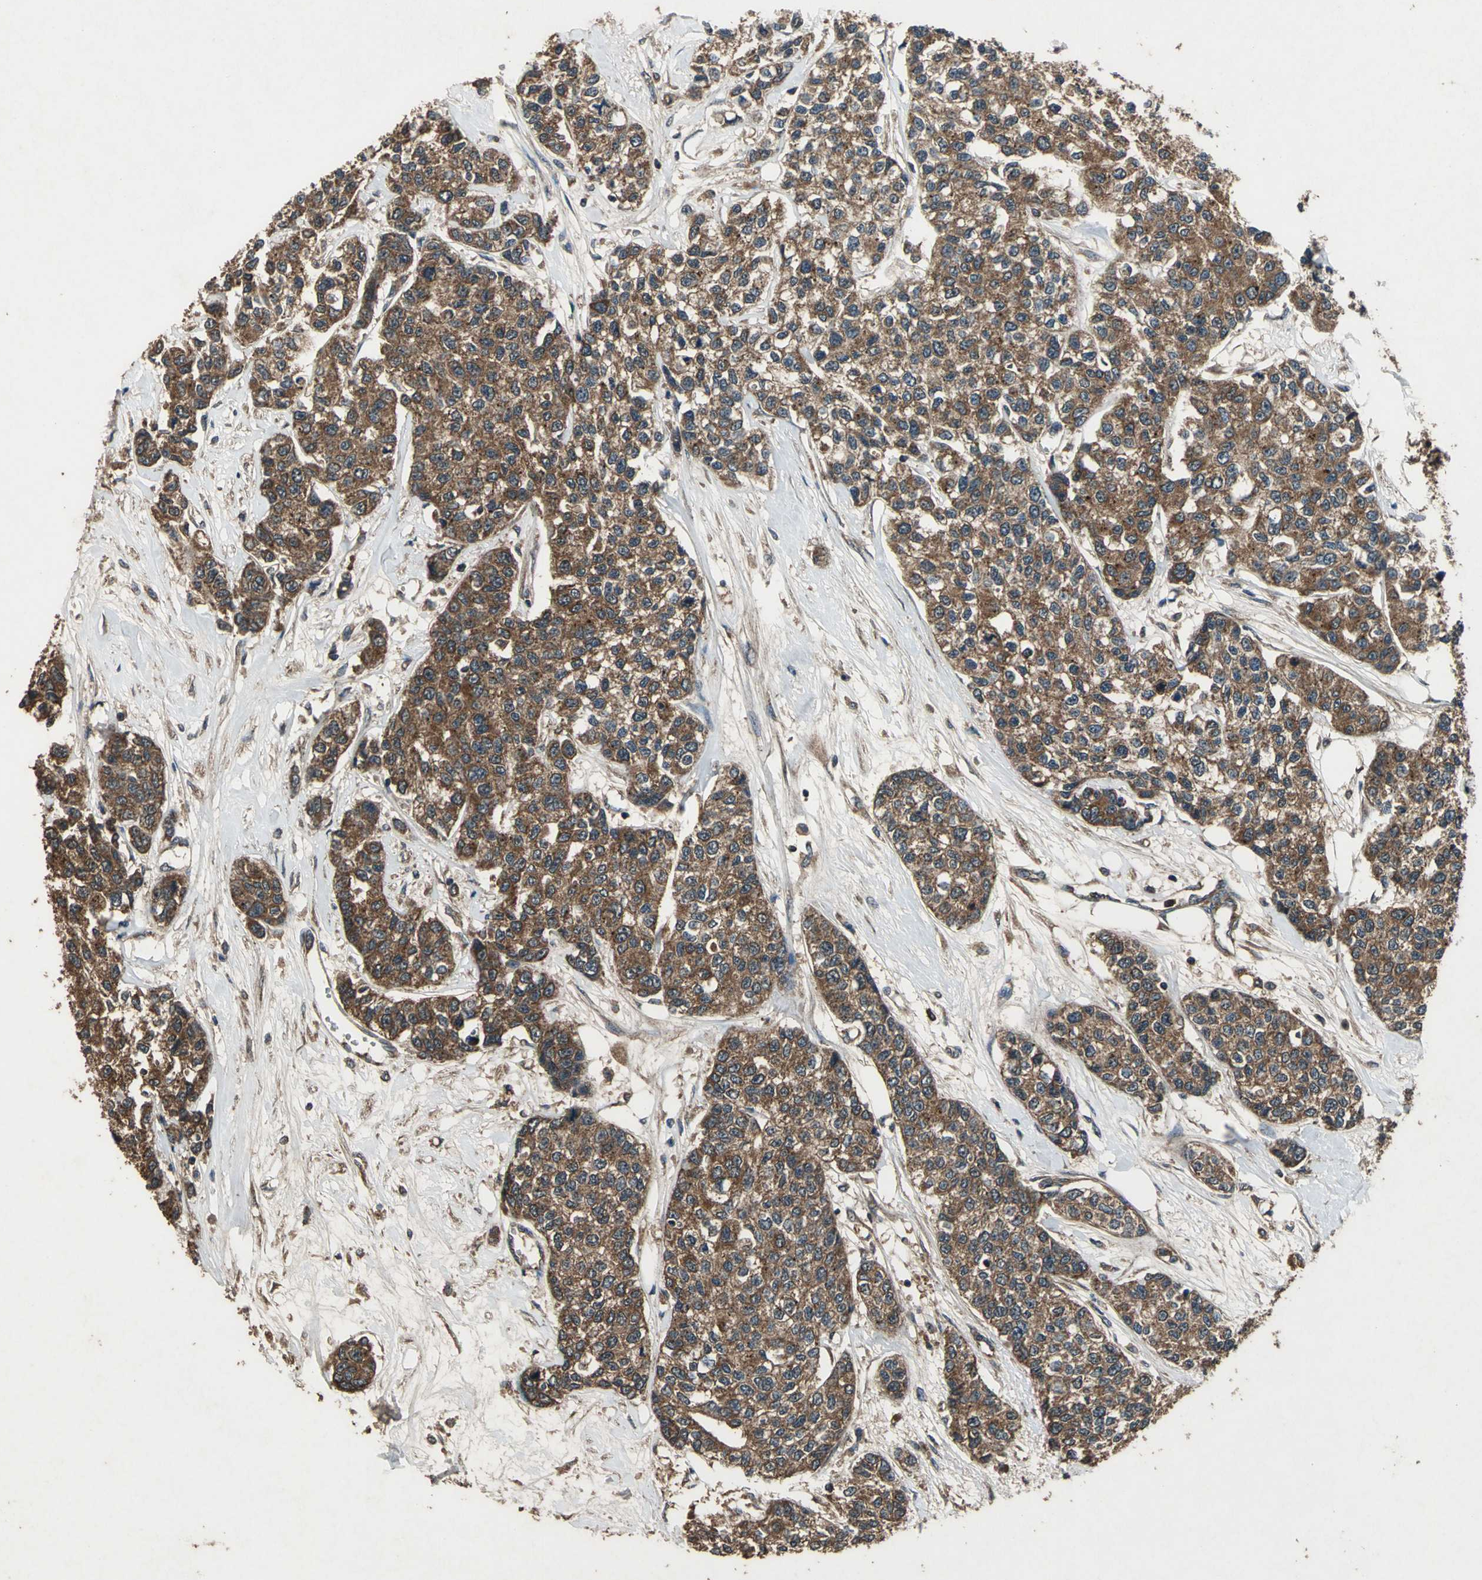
{"staining": {"intensity": "strong", "quantity": ">75%", "location": "cytoplasmic/membranous"}, "tissue": "breast cancer", "cell_type": "Tumor cells", "image_type": "cancer", "snomed": [{"axis": "morphology", "description": "Duct carcinoma"}, {"axis": "topography", "description": "Breast"}], "caption": "Immunohistochemical staining of human breast cancer (intraductal carcinoma) exhibits high levels of strong cytoplasmic/membranous protein positivity in approximately >75% of tumor cells. (brown staining indicates protein expression, while blue staining denotes nuclei).", "gene": "ZNF608", "patient": {"sex": "female", "age": 51}}